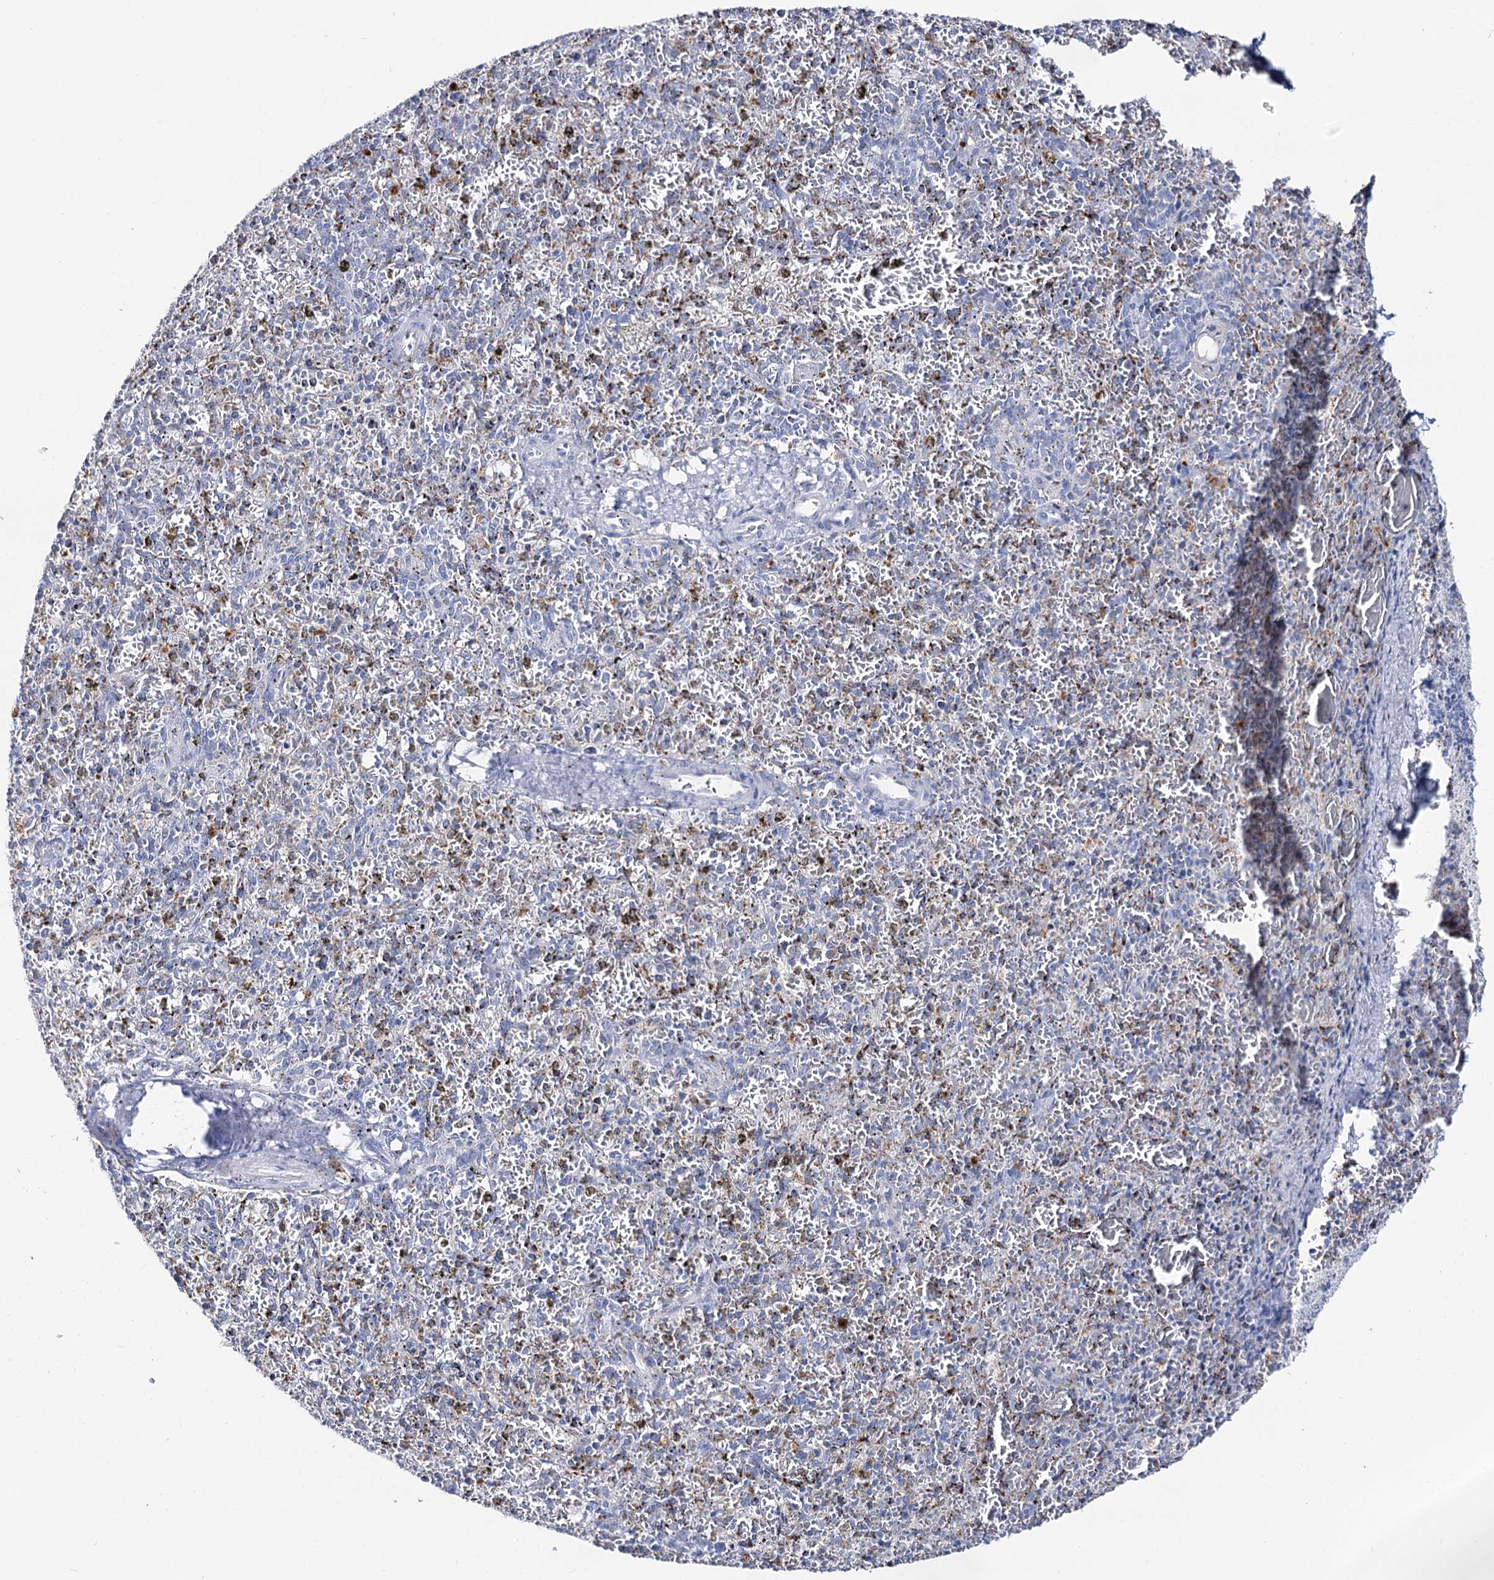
{"staining": {"intensity": "negative", "quantity": "none", "location": "none"}, "tissue": "spleen", "cell_type": "Cells in red pulp", "image_type": "normal", "snomed": [{"axis": "morphology", "description": "Normal tissue, NOS"}, {"axis": "topography", "description": "Spleen"}], "caption": "IHC image of unremarkable human spleen stained for a protein (brown), which exhibits no staining in cells in red pulp. Brightfield microscopy of immunohistochemistry (IHC) stained with DAB (brown) and hematoxylin (blue), captured at high magnification.", "gene": "SLC3A1", "patient": {"sex": "male", "age": 72}}